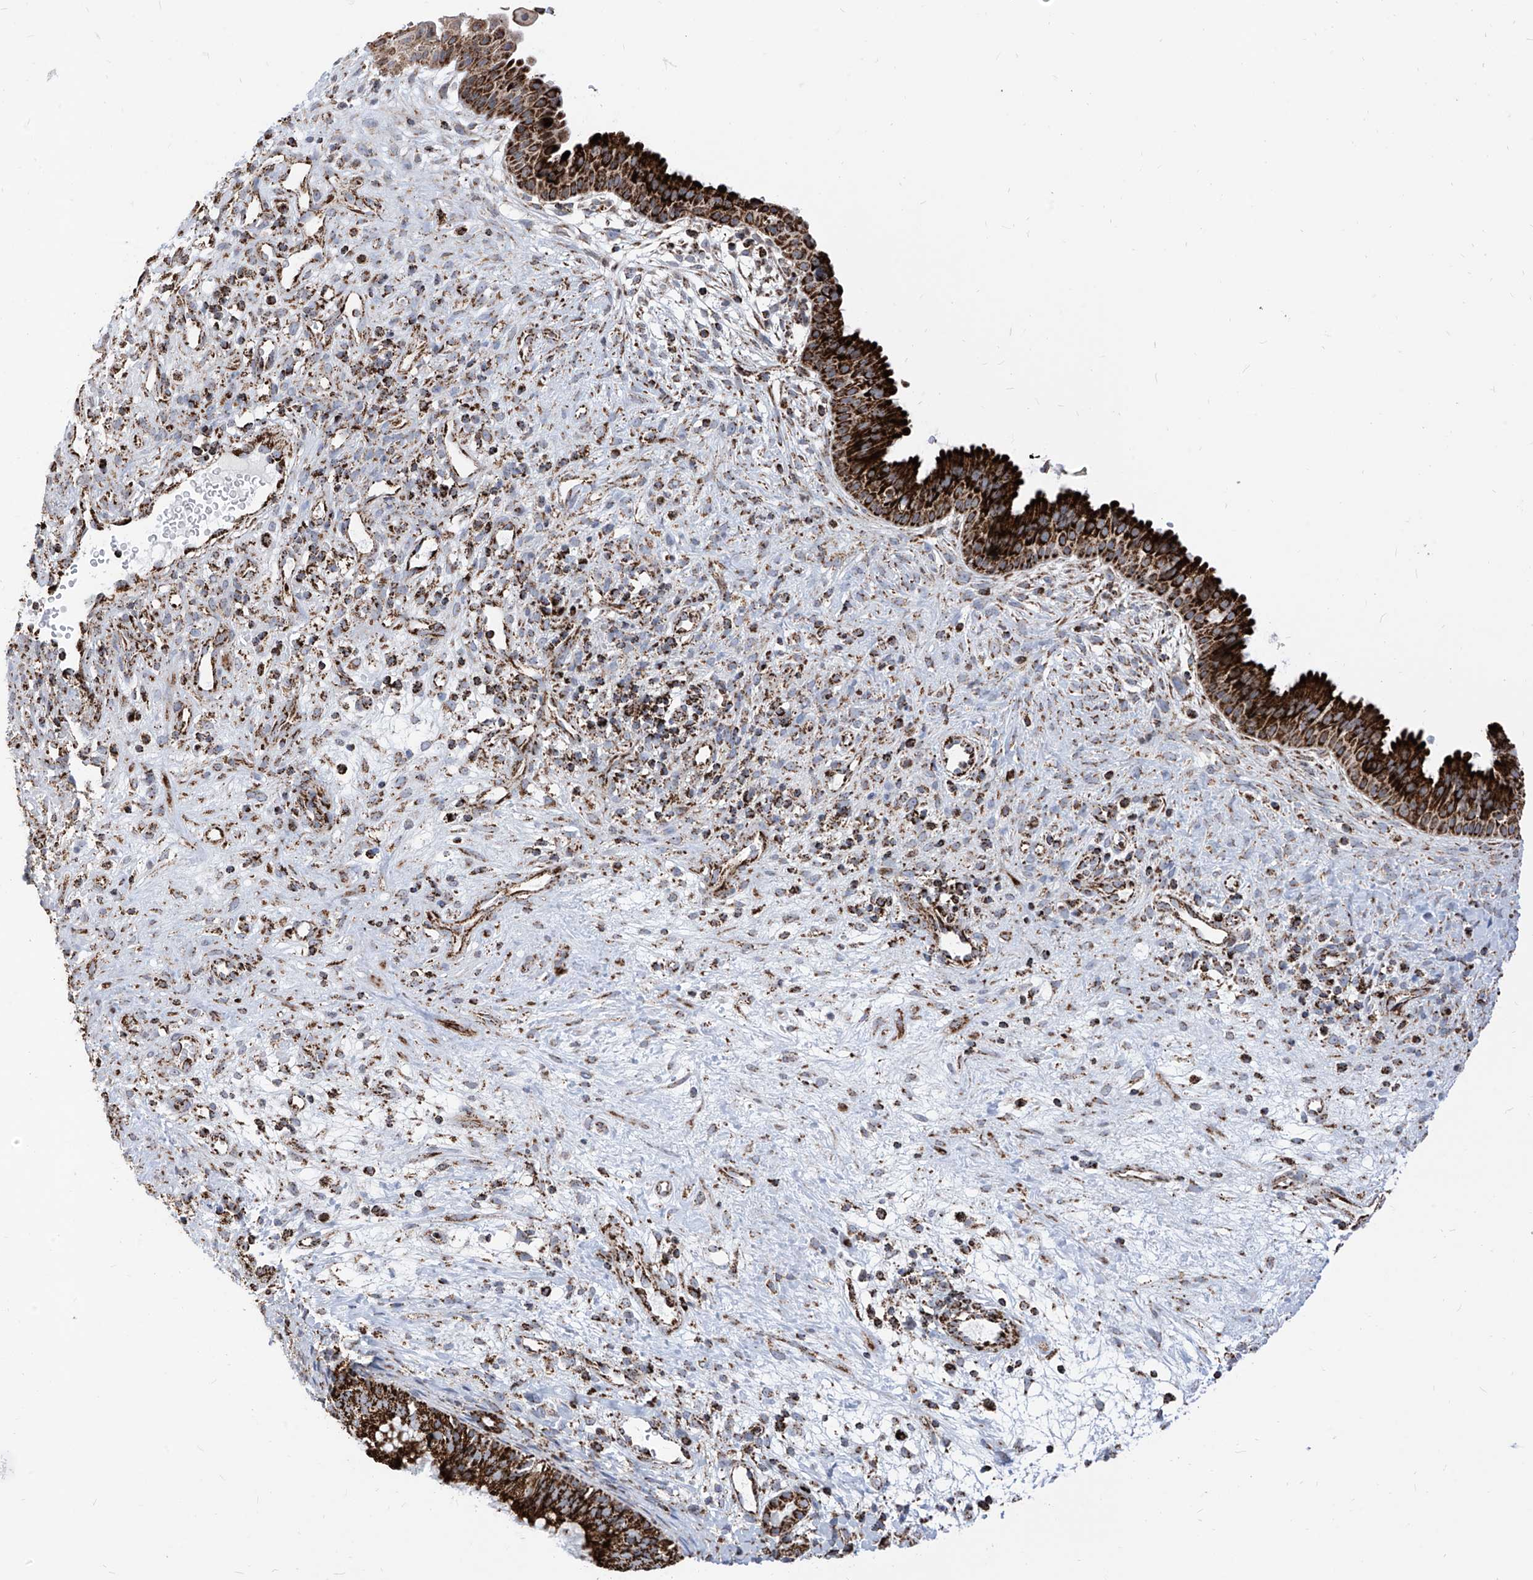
{"staining": {"intensity": "strong", "quantity": ">75%", "location": "cytoplasmic/membranous"}, "tissue": "nasopharynx", "cell_type": "Respiratory epithelial cells", "image_type": "normal", "snomed": [{"axis": "morphology", "description": "Normal tissue, NOS"}, {"axis": "topography", "description": "Nasopharynx"}], "caption": "Protein staining shows strong cytoplasmic/membranous positivity in approximately >75% of respiratory epithelial cells in normal nasopharynx. Using DAB (brown) and hematoxylin (blue) stains, captured at high magnification using brightfield microscopy.", "gene": "COX5B", "patient": {"sex": "male", "age": 22}}